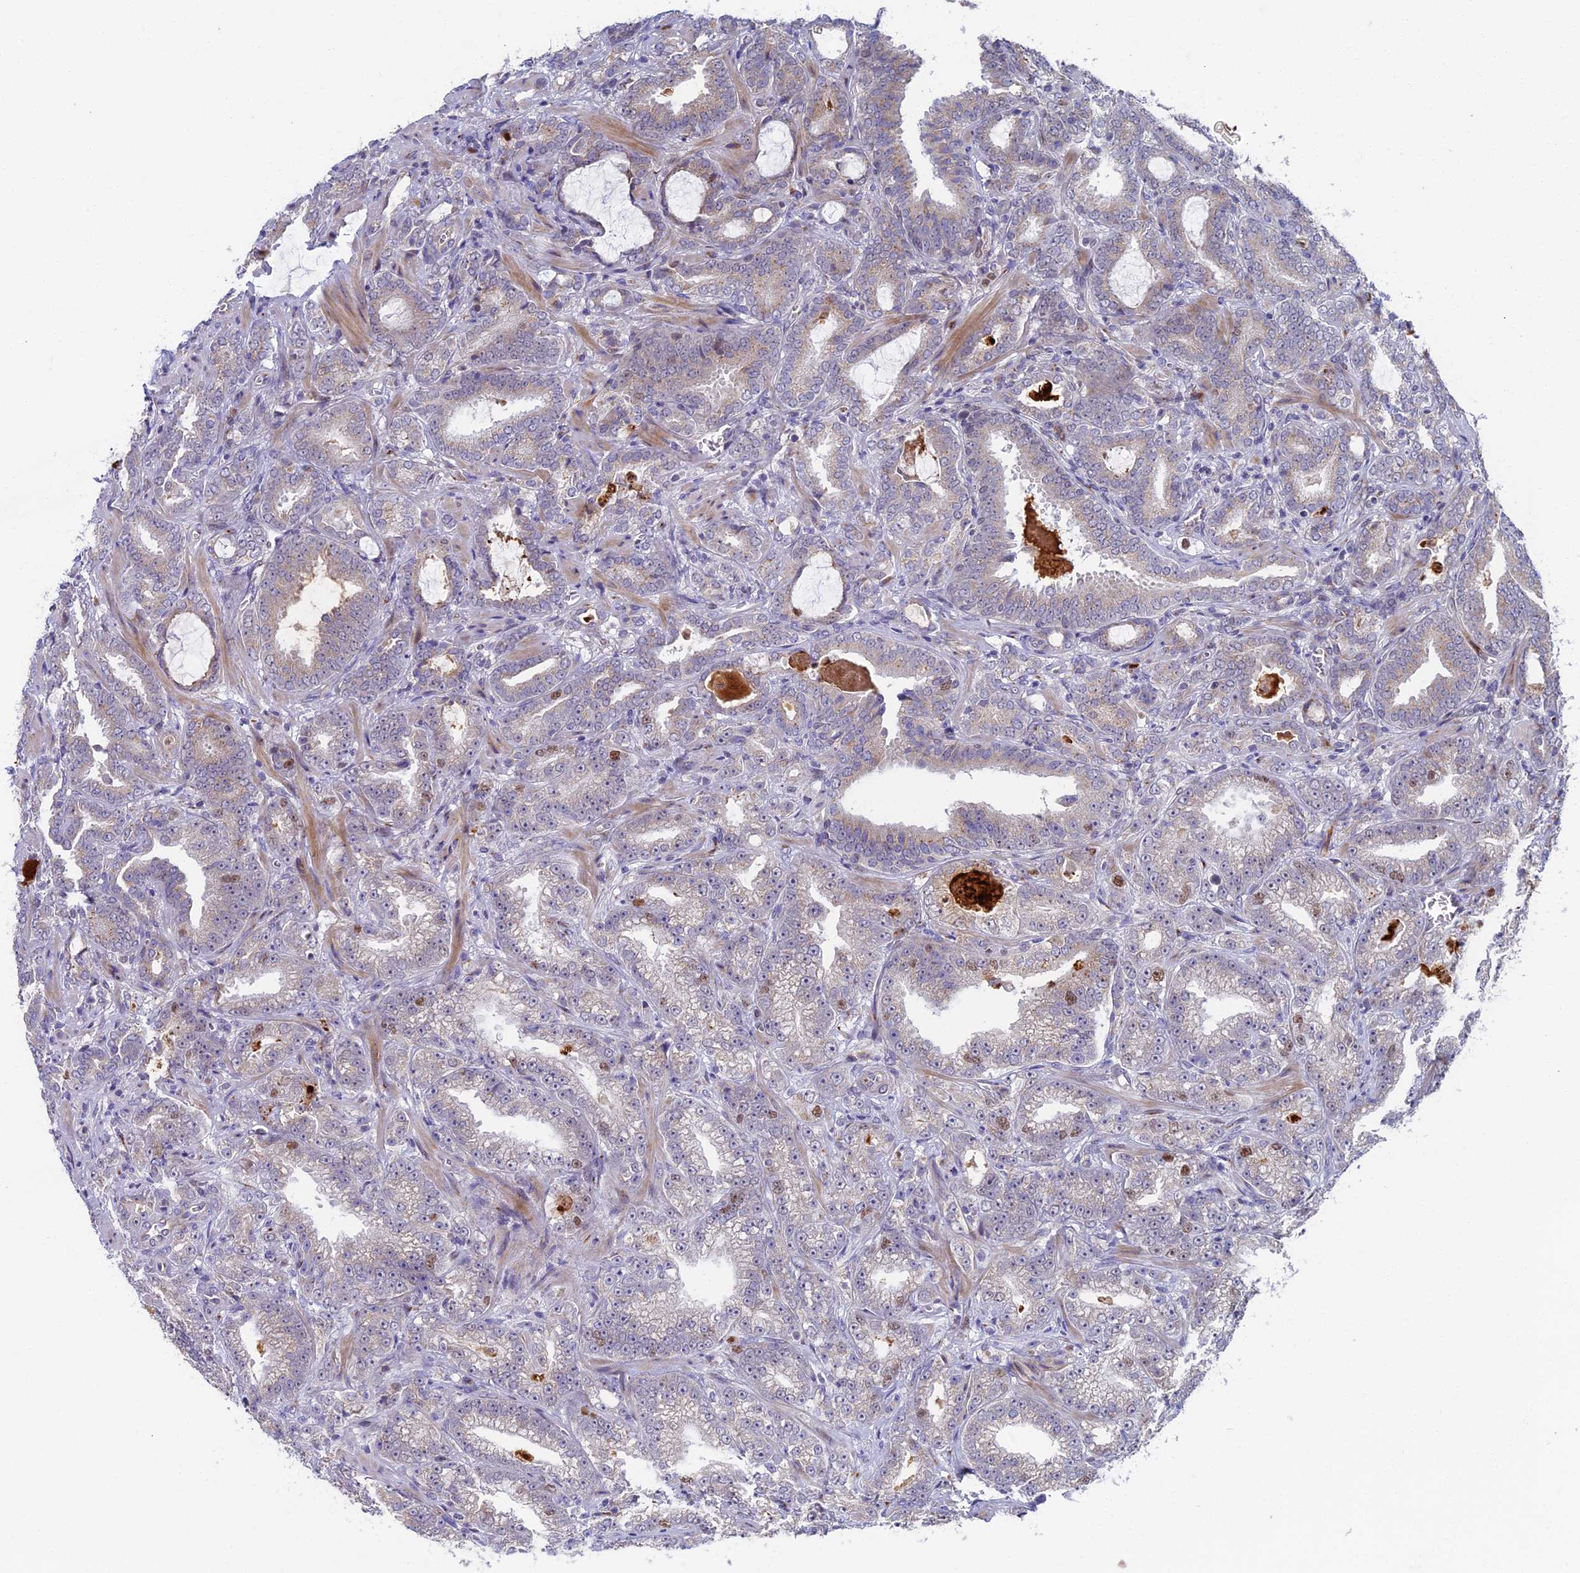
{"staining": {"intensity": "moderate", "quantity": "<25%", "location": "nuclear"}, "tissue": "prostate cancer", "cell_type": "Tumor cells", "image_type": "cancer", "snomed": [{"axis": "morphology", "description": "Adenocarcinoma, High grade"}, {"axis": "topography", "description": "Prostate and seminal vesicle, NOS"}], "caption": "Immunohistochemistry (DAB (3,3'-diaminobenzidine)) staining of prostate cancer demonstrates moderate nuclear protein staining in approximately <25% of tumor cells.", "gene": "LIG1", "patient": {"sex": "male", "age": 67}}